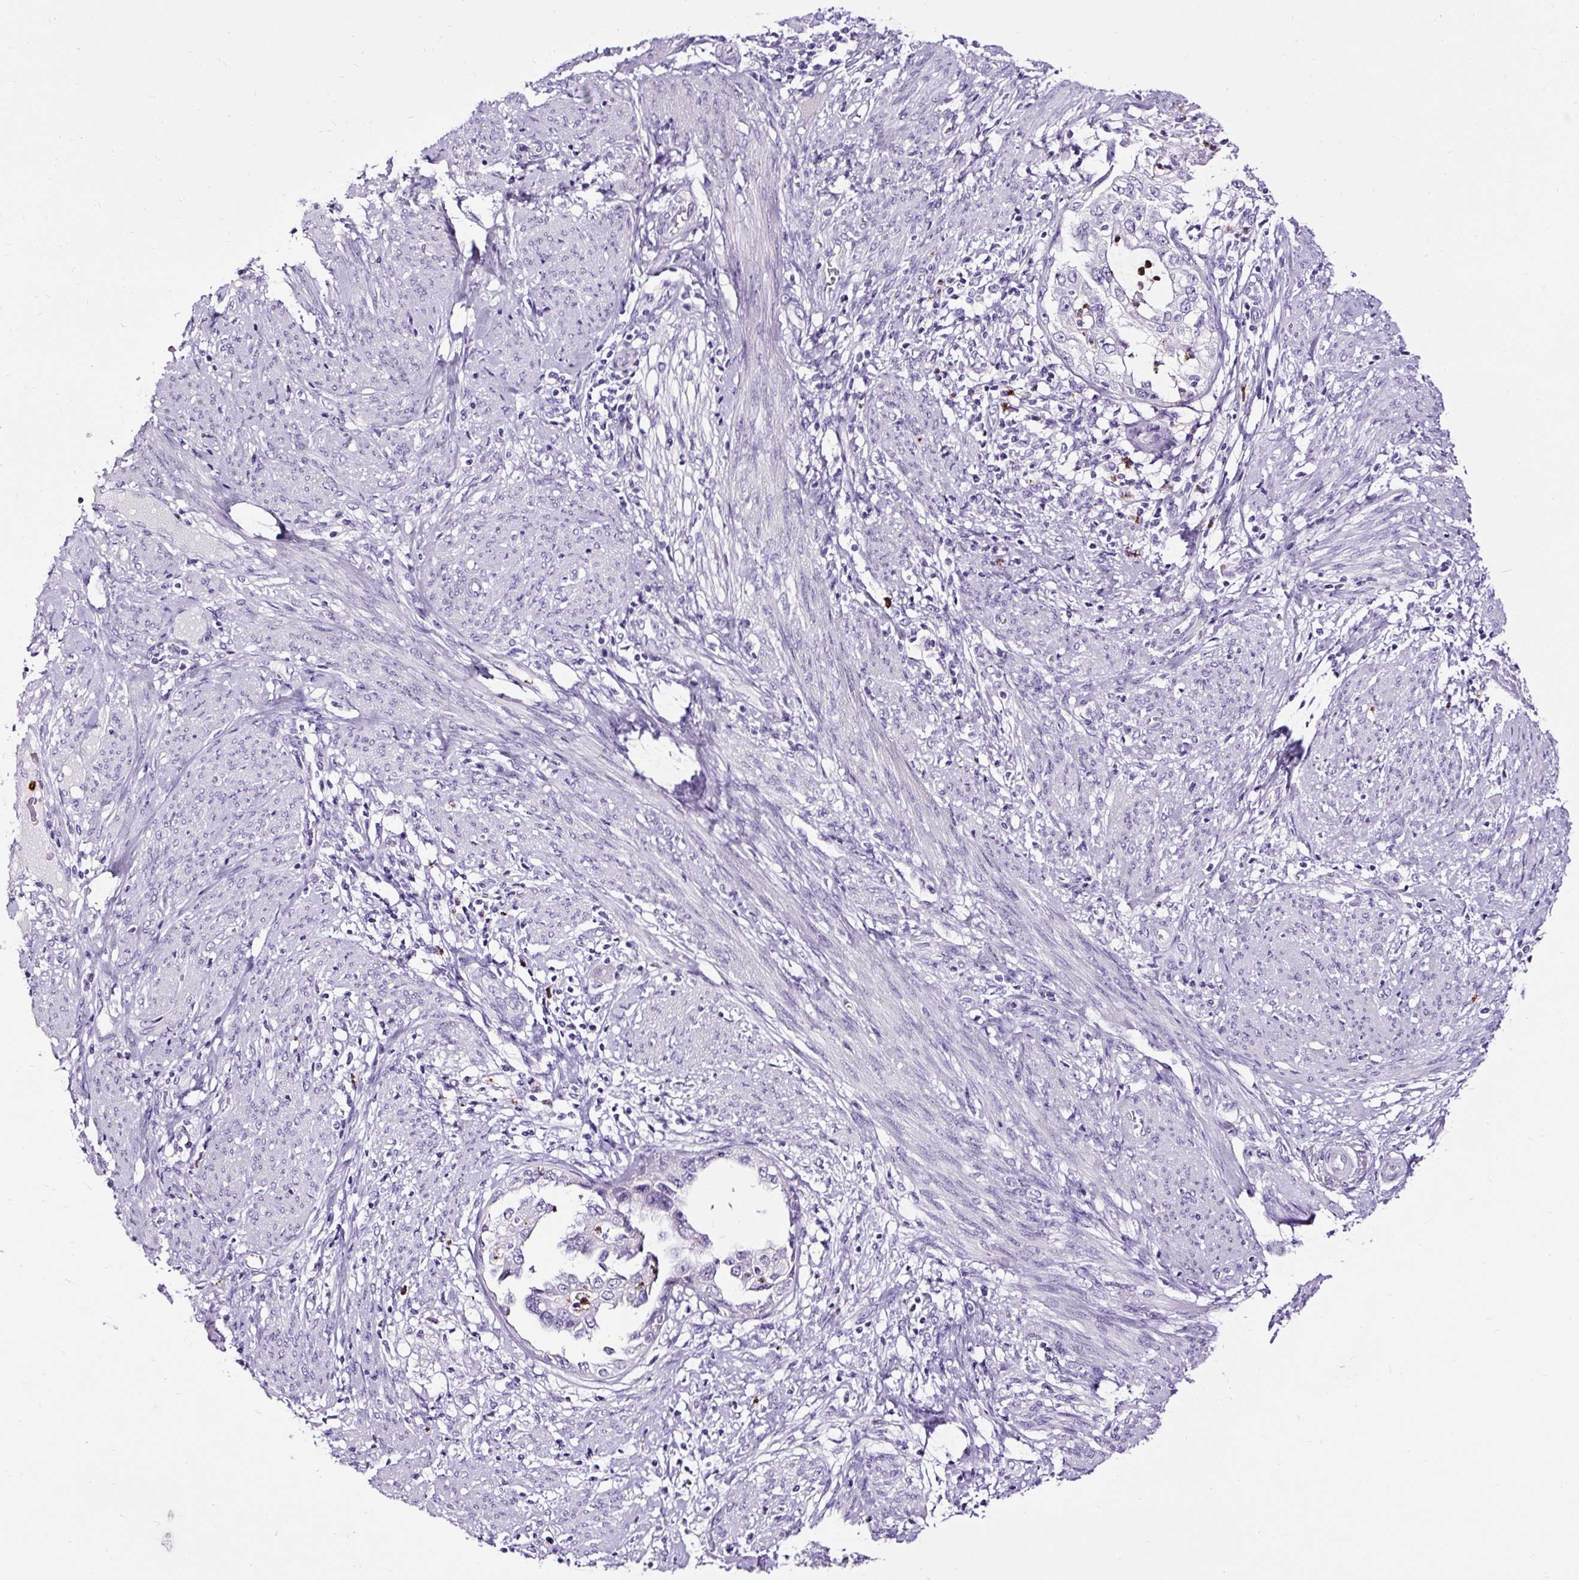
{"staining": {"intensity": "negative", "quantity": "none", "location": "none"}, "tissue": "endometrial cancer", "cell_type": "Tumor cells", "image_type": "cancer", "snomed": [{"axis": "morphology", "description": "Adenocarcinoma, NOS"}, {"axis": "topography", "description": "Endometrium"}], "caption": "DAB (3,3'-diaminobenzidine) immunohistochemical staining of human endometrial cancer (adenocarcinoma) shows no significant positivity in tumor cells. The staining was performed using DAB (3,3'-diaminobenzidine) to visualize the protein expression in brown, while the nuclei were stained in blue with hematoxylin (Magnification: 20x).", "gene": "SLC7A8", "patient": {"sex": "female", "age": 85}}